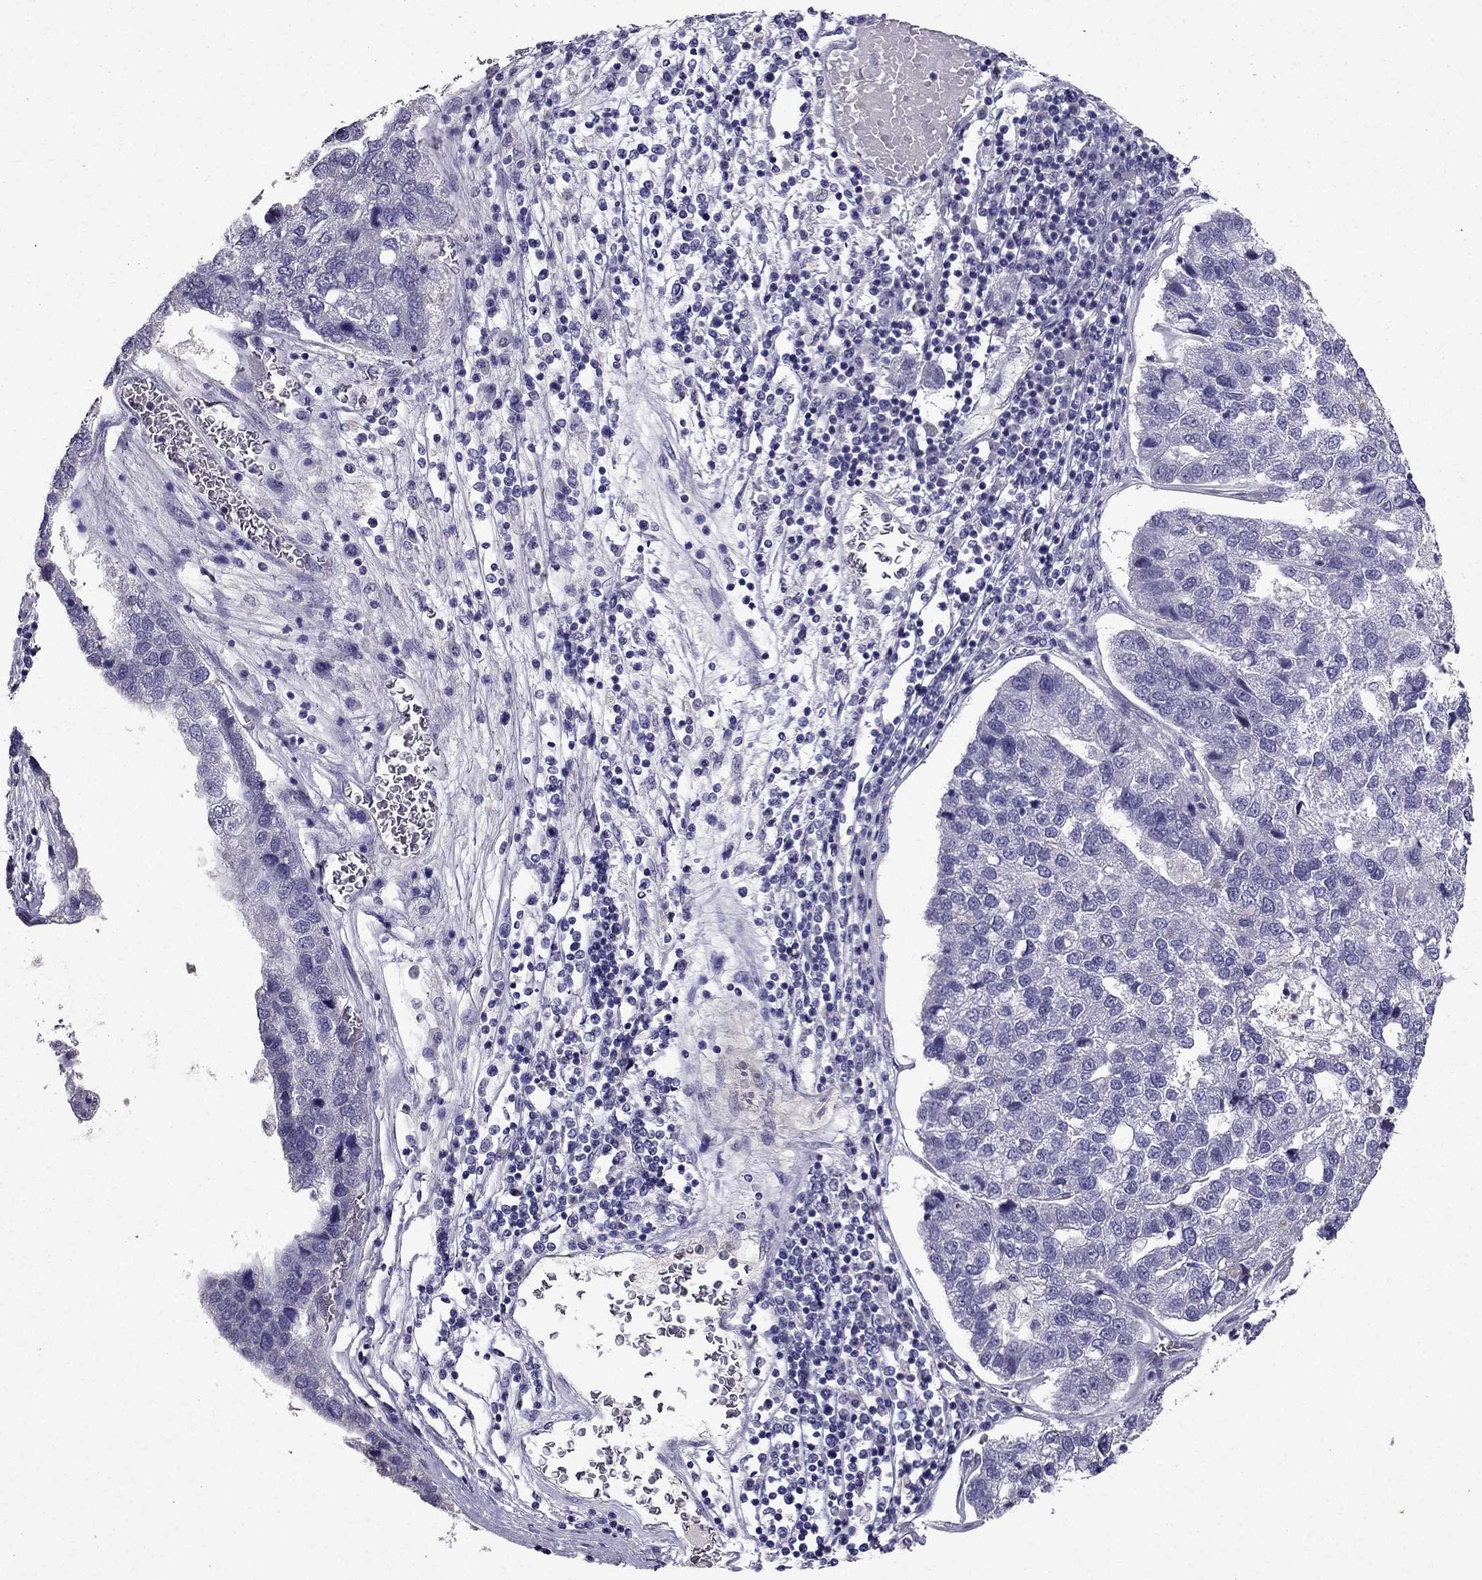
{"staining": {"intensity": "negative", "quantity": "none", "location": "none"}, "tissue": "pancreatic cancer", "cell_type": "Tumor cells", "image_type": "cancer", "snomed": [{"axis": "morphology", "description": "Adenocarcinoma, NOS"}, {"axis": "topography", "description": "Pancreas"}], "caption": "The micrograph displays no significant staining in tumor cells of pancreatic adenocarcinoma. The staining is performed using DAB brown chromogen with nuclei counter-stained in using hematoxylin.", "gene": "DUSP15", "patient": {"sex": "female", "age": 61}}